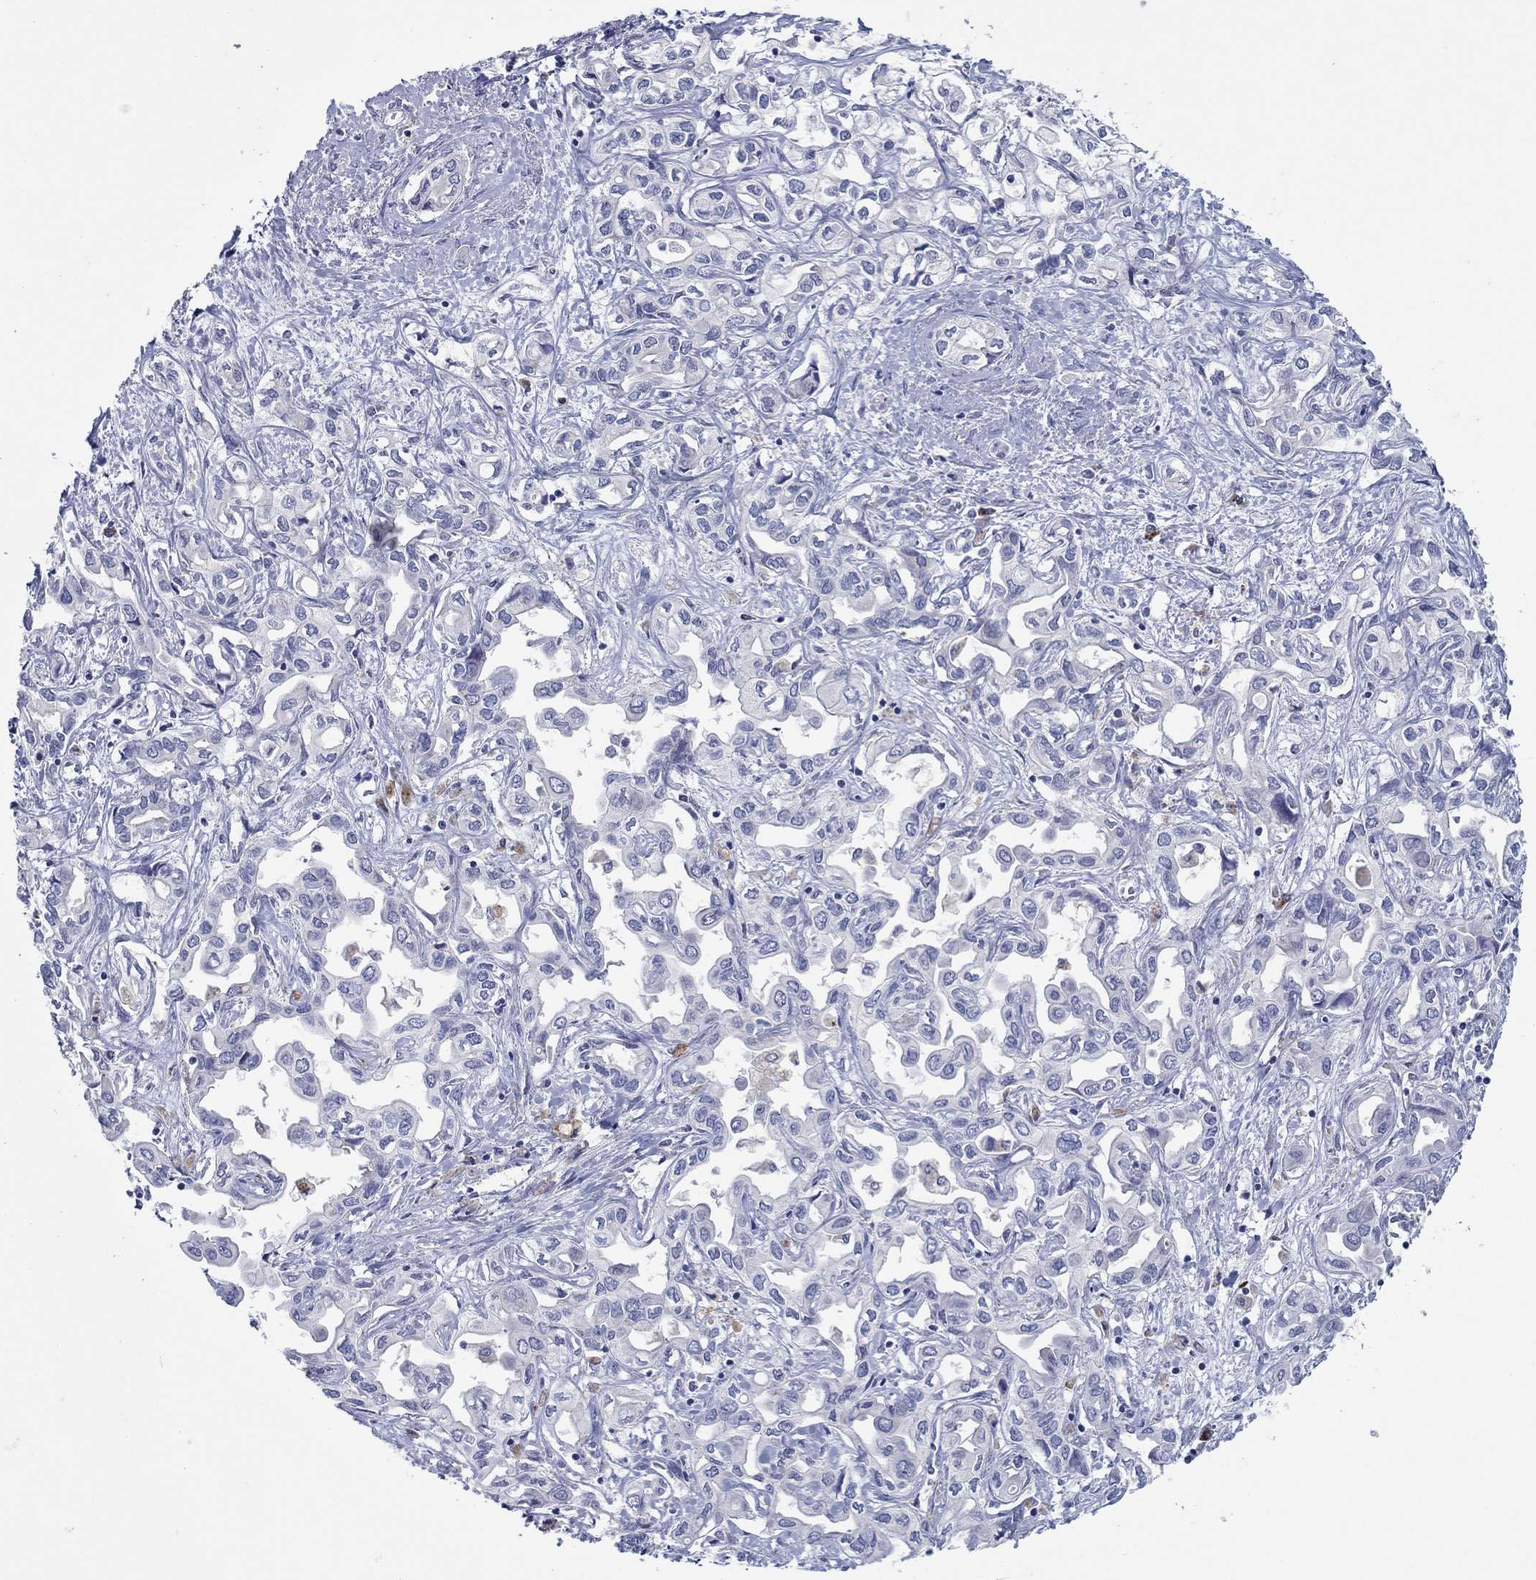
{"staining": {"intensity": "negative", "quantity": "none", "location": "none"}, "tissue": "liver cancer", "cell_type": "Tumor cells", "image_type": "cancer", "snomed": [{"axis": "morphology", "description": "Cholangiocarcinoma"}, {"axis": "topography", "description": "Liver"}], "caption": "An IHC histopathology image of liver cancer is shown. There is no staining in tumor cells of liver cancer. The staining was performed using DAB to visualize the protein expression in brown, while the nuclei were stained in blue with hematoxylin (Magnification: 20x).", "gene": "PLCL2", "patient": {"sex": "female", "age": 64}}